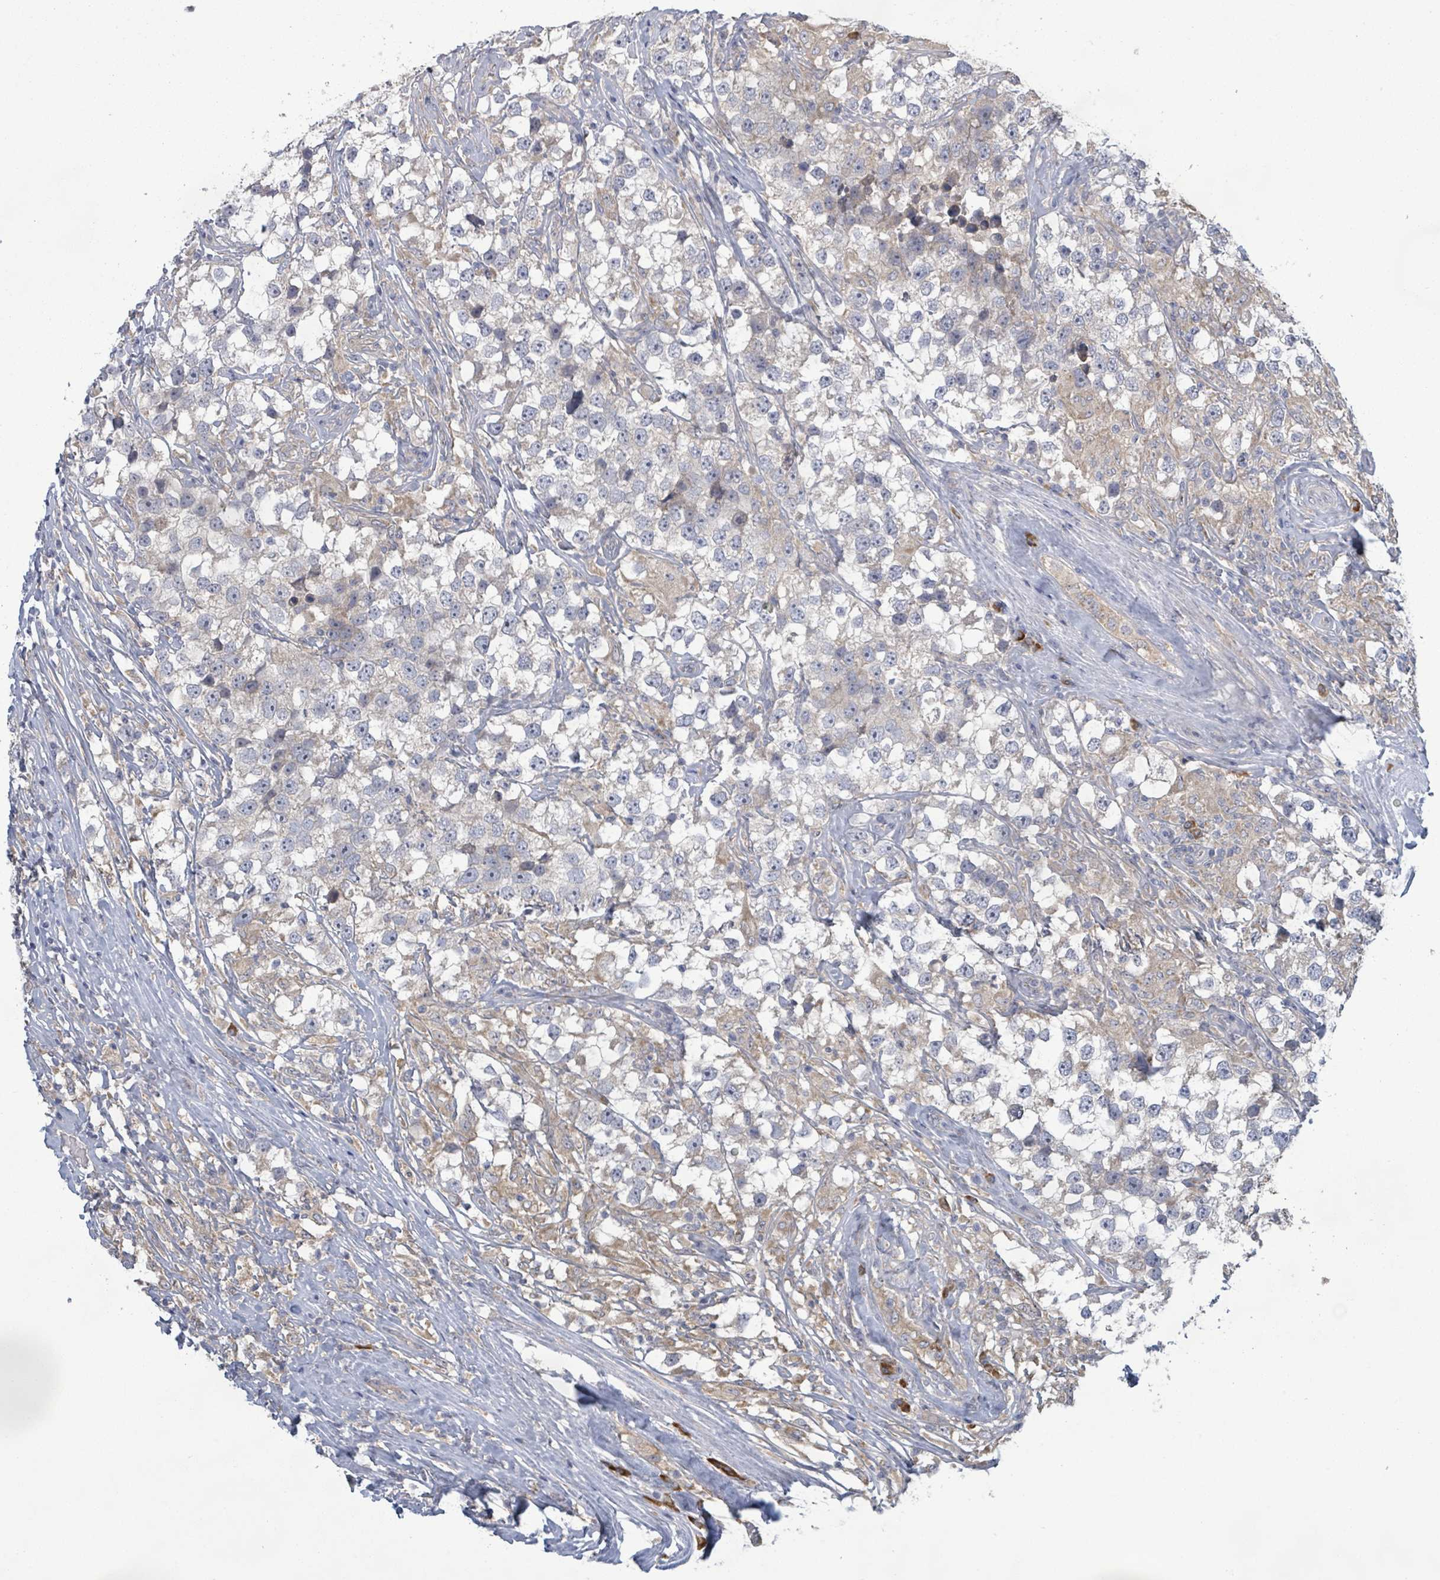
{"staining": {"intensity": "weak", "quantity": "<25%", "location": "cytoplasmic/membranous"}, "tissue": "testis cancer", "cell_type": "Tumor cells", "image_type": "cancer", "snomed": [{"axis": "morphology", "description": "Seminoma, NOS"}, {"axis": "topography", "description": "Testis"}], "caption": "Seminoma (testis) stained for a protein using IHC shows no expression tumor cells.", "gene": "ATP13A1", "patient": {"sex": "male", "age": 46}}